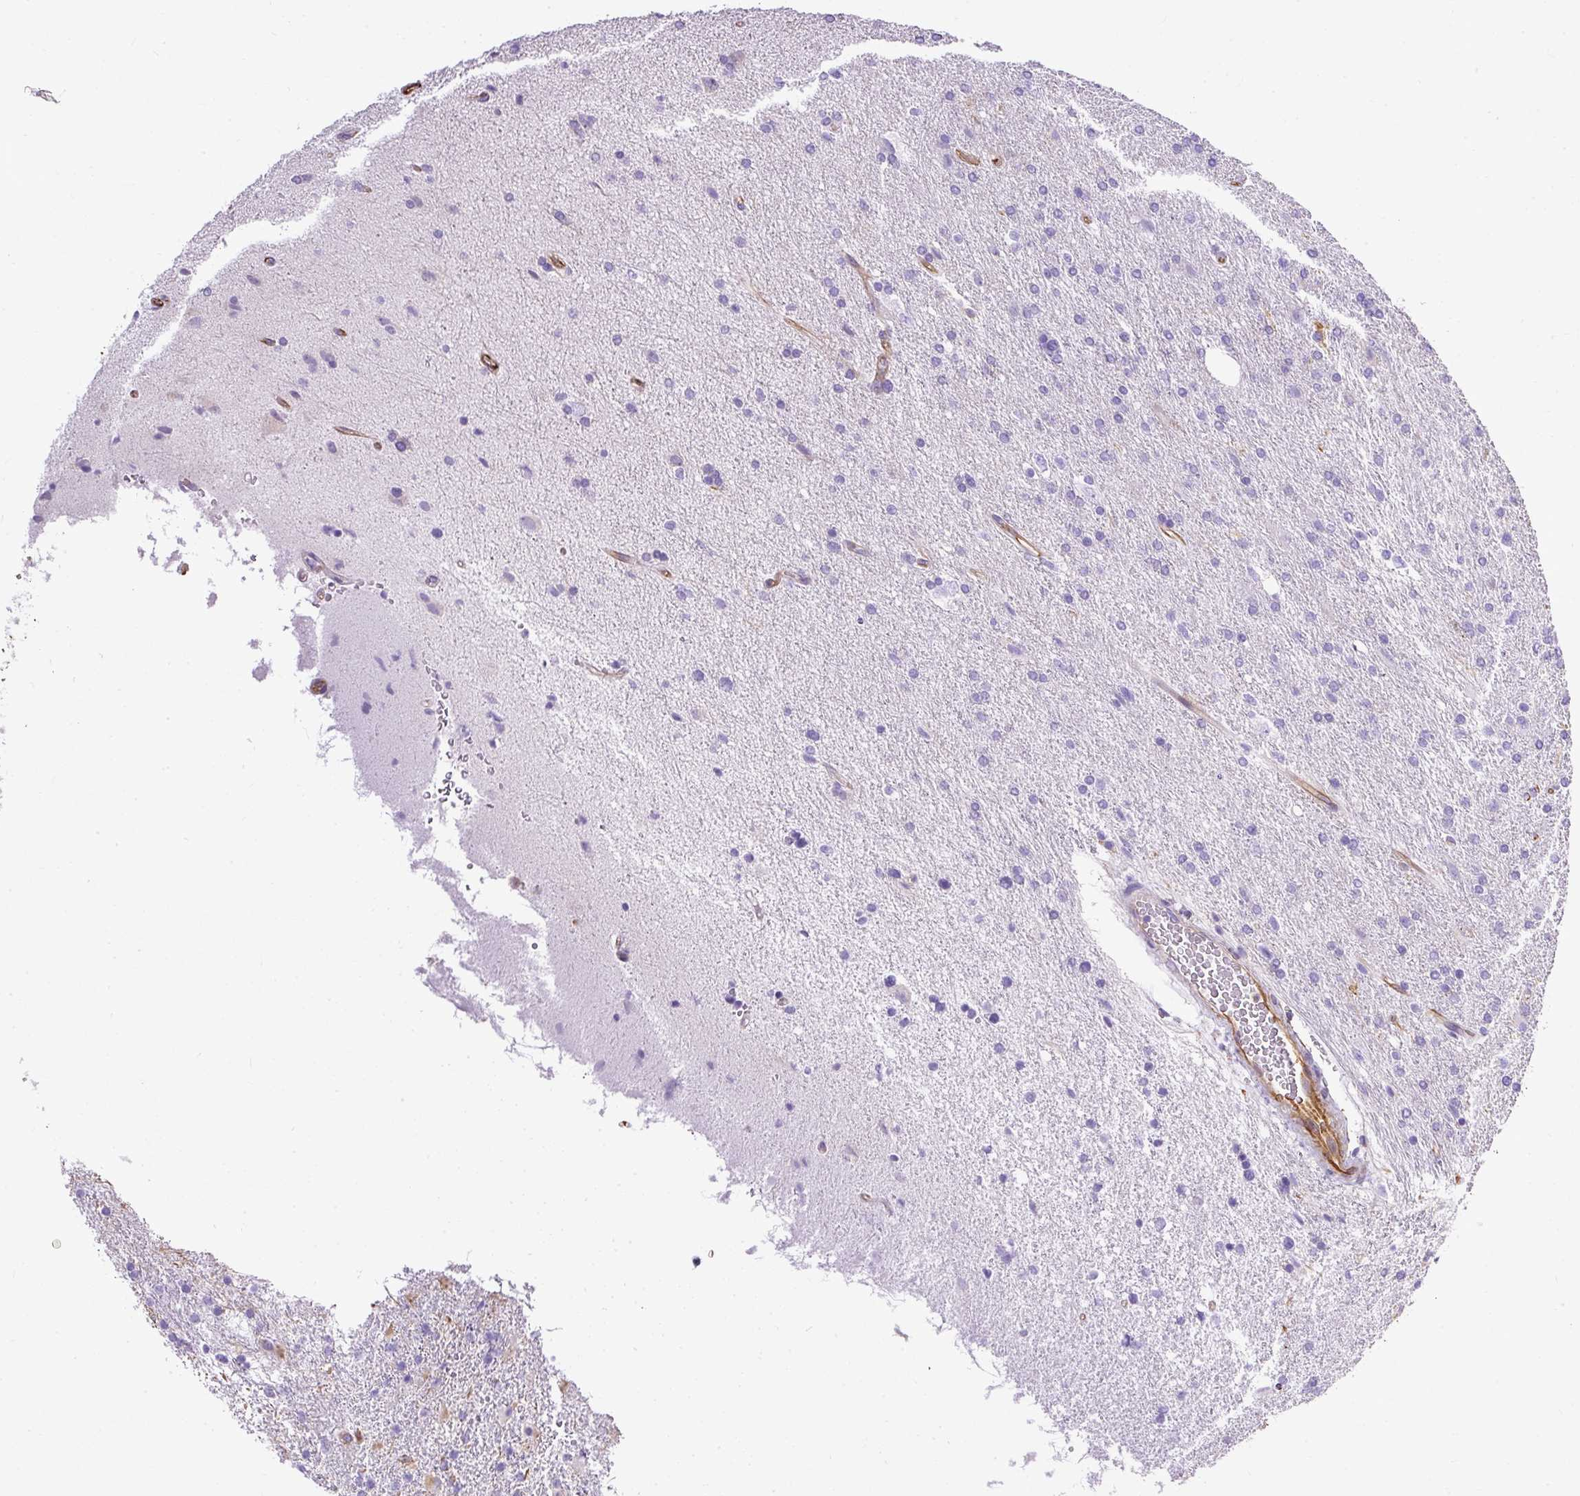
{"staining": {"intensity": "negative", "quantity": "none", "location": "none"}, "tissue": "glioma", "cell_type": "Tumor cells", "image_type": "cancer", "snomed": [{"axis": "morphology", "description": "Glioma, malignant, High grade"}, {"axis": "topography", "description": "Brain"}], "caption": "This is an immunohistochemistry image of human malignant high-grade glioma. There is no expression in tumor cells.", "gene": "PLS1", "patient": {"sex": "male", "age": 56}}